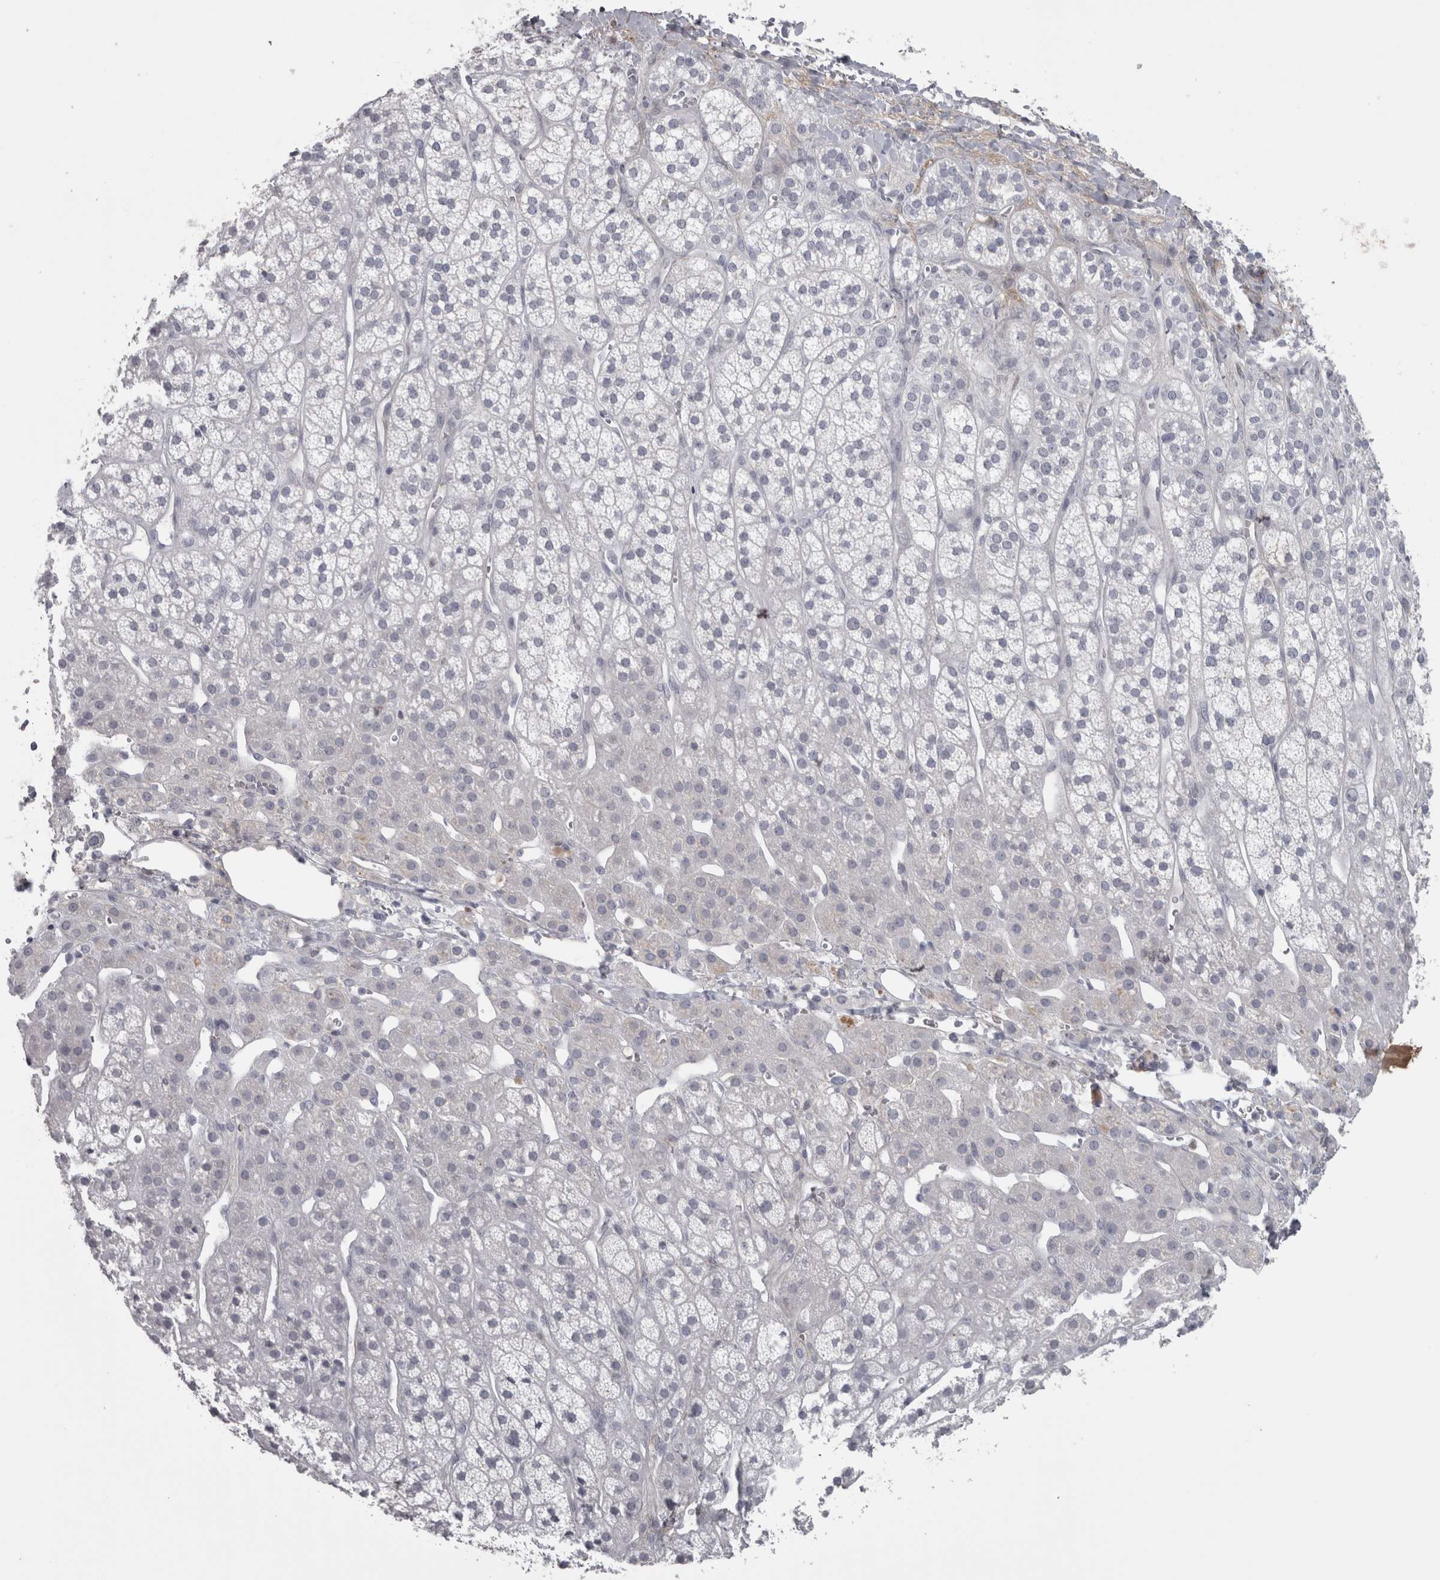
{"staining": {"intensity": "negative", "quantity": "none", "location": "none"}, "tissue": "adrenal gland", "cell_type": "Glandular cells", "image_type": "normal", "snomed": [{"axis": "morphology", "description": "Normal tissue, NOS"}, {"axis": "topography", "description": "Adrenal gland"}], "caption": "The histopathology image reveals no staining of glandular cells in unremarkable adrenal gland.", "gene": "PPP1R12B", "patient": {"sex": "male", "age": 56}}